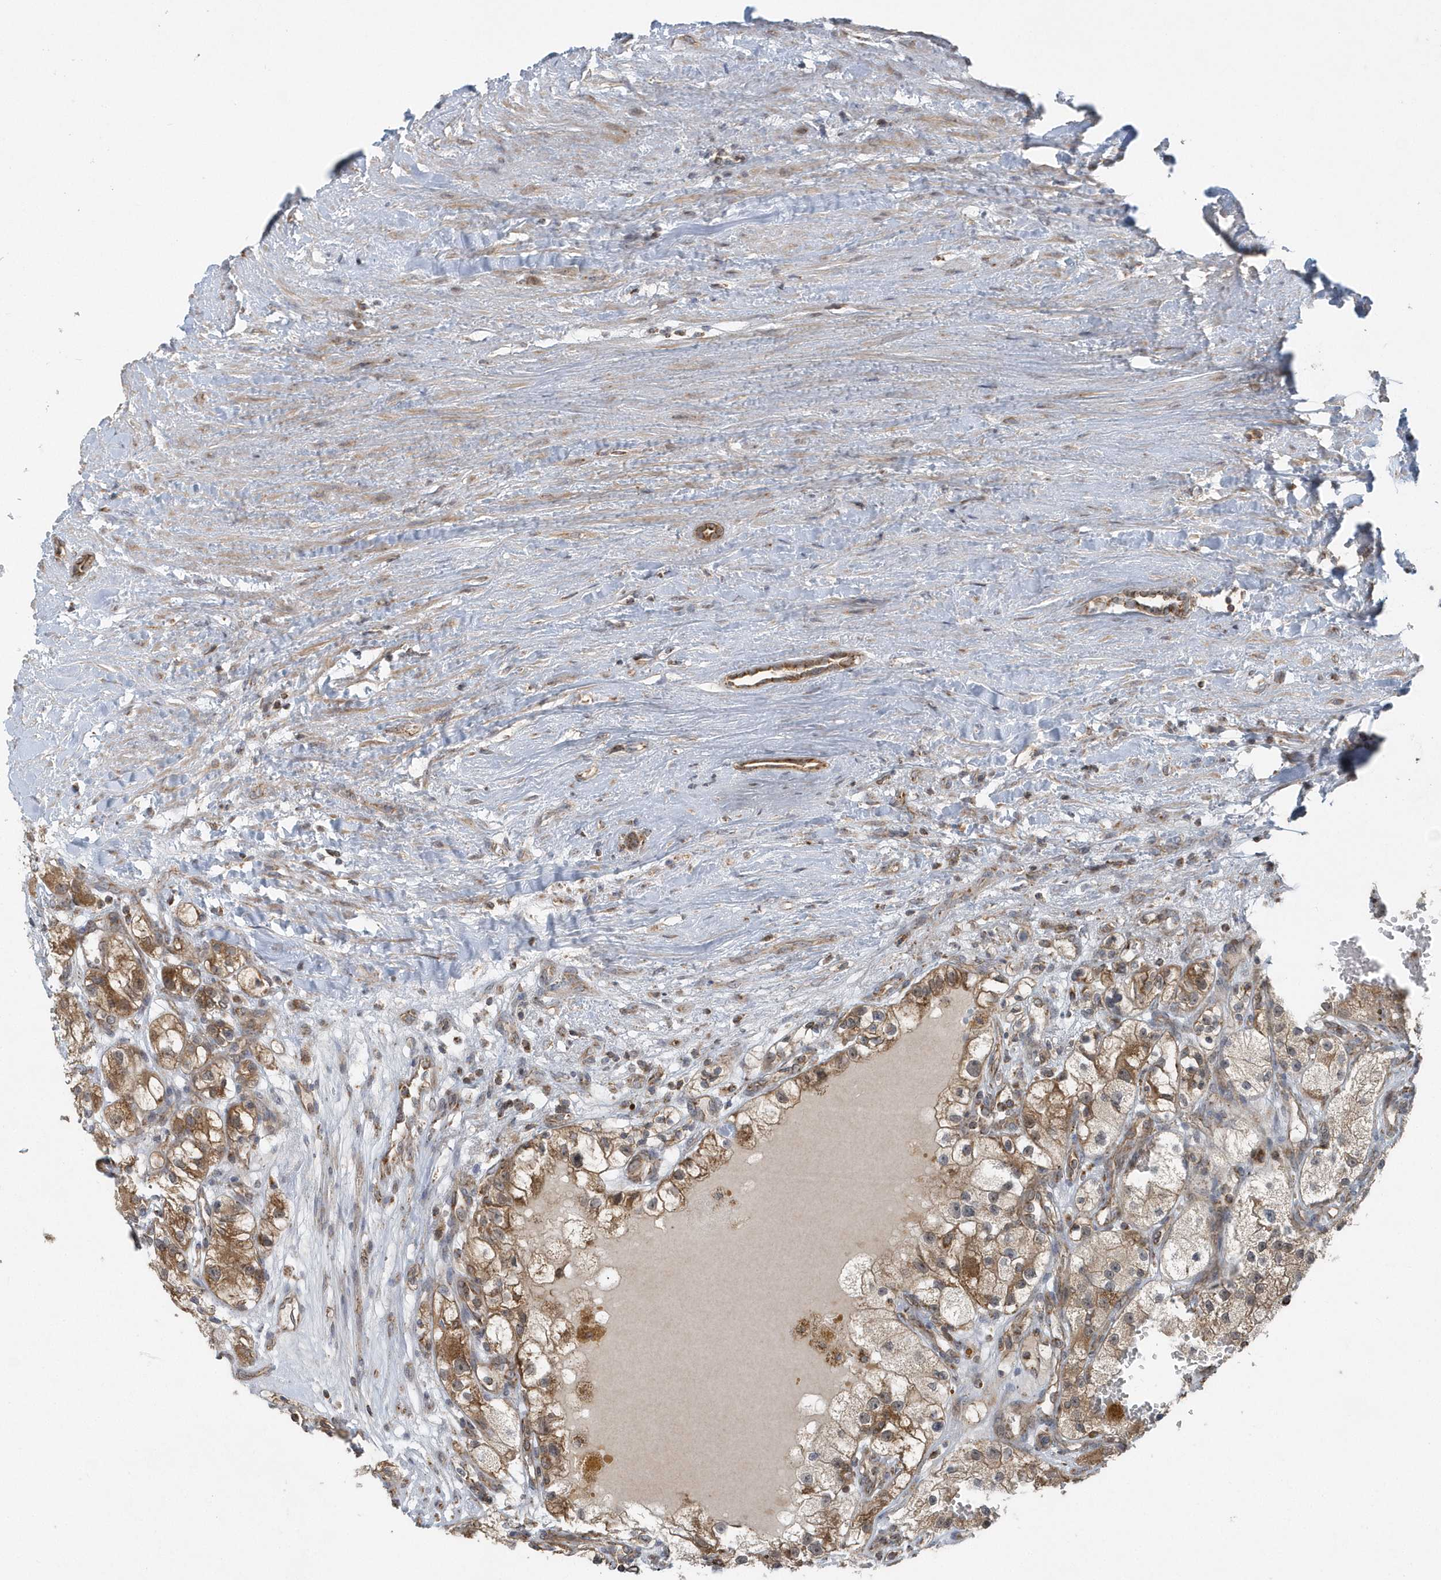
{"staining": {"intensity": "moderate", "quantity": ">75%", "location": "cytoplasmic/membranous"}, "tissue": "renal cancer", "cell_type": "Tumor cells", "image_type": "cancer", "snomed": [{"axis": "morphology", "description": "Adenocarcinoma, NOS"}, {"axis": "topography", "description": "Kidney"}], "caption": "This micrograph displays renal cancer (adenocarcinoma) stained with immunohistochemistry to label a protein in brown. The cytoplasmic/membranous of tumor cells show moderate positivity for the protein. Nuclei are counter-stained blue.", "gene": "PPP1R7", "patient": {"sex": "female", "age": 57}}